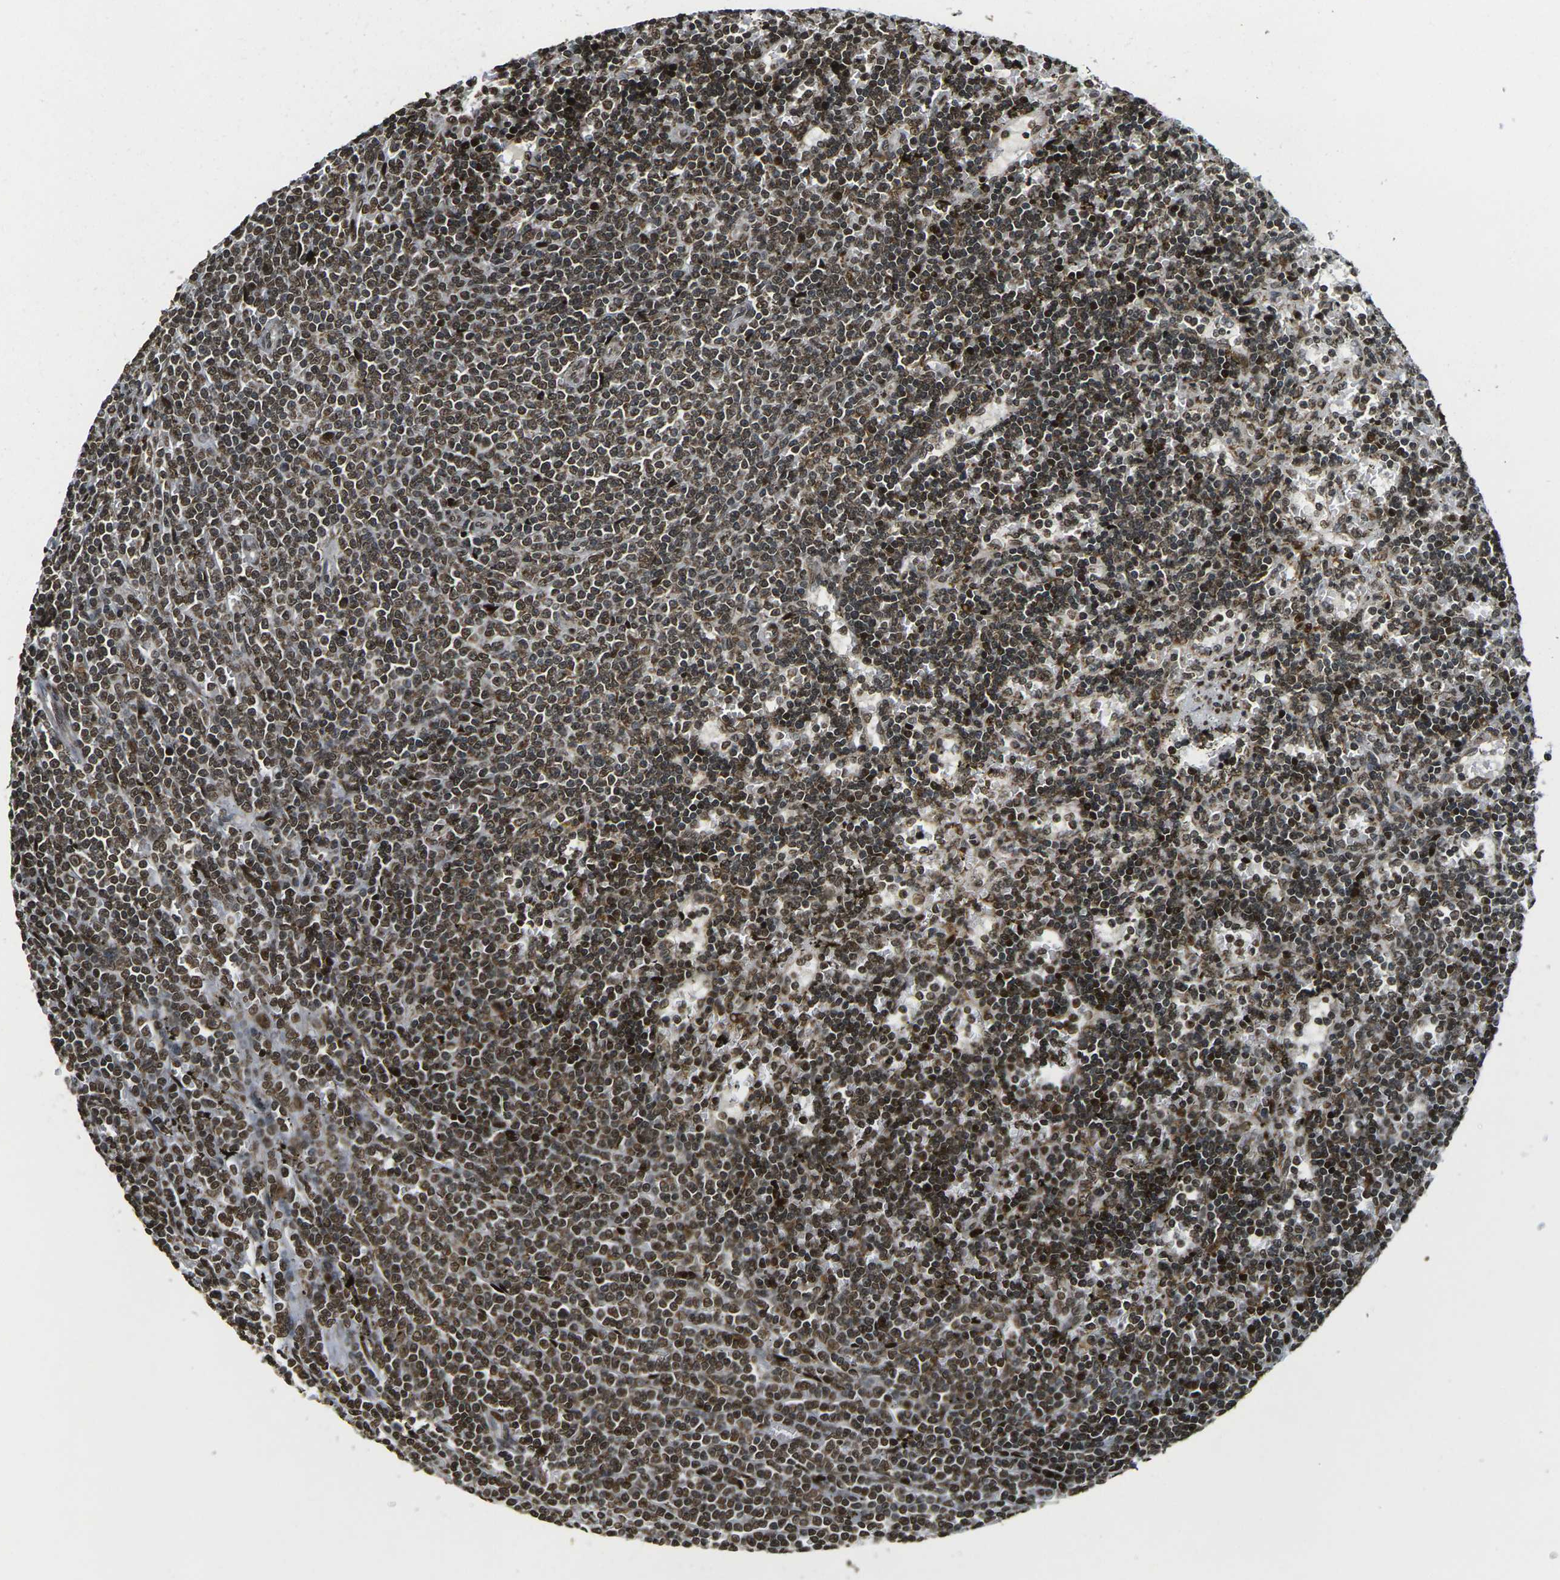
{"staining": {"intensity": "strong", "quantity": ">75%", "location": "nuclear"}, "tissue": "lymphoma", "cell_type": "Tumor cells", "image_type": "cancer", "snomed": [{"axis": "morphology", "description": "Malignant lymphoma, non-Hodgkin's type, Low grade"}, {"axis": "topography", "description": "Spleen"}], "caption": "The image shows immunohistochemical staining of malignant lymphoma, non-Hodgkin's type (low-grade). There is strong nuclear expression is seen in about >75% of tumor cells. (brown staining indicates protein expression, while blue staining denotes nuclei).", "gene": "NEUROG2", "patient": {"sex": "male", "age": 60}}